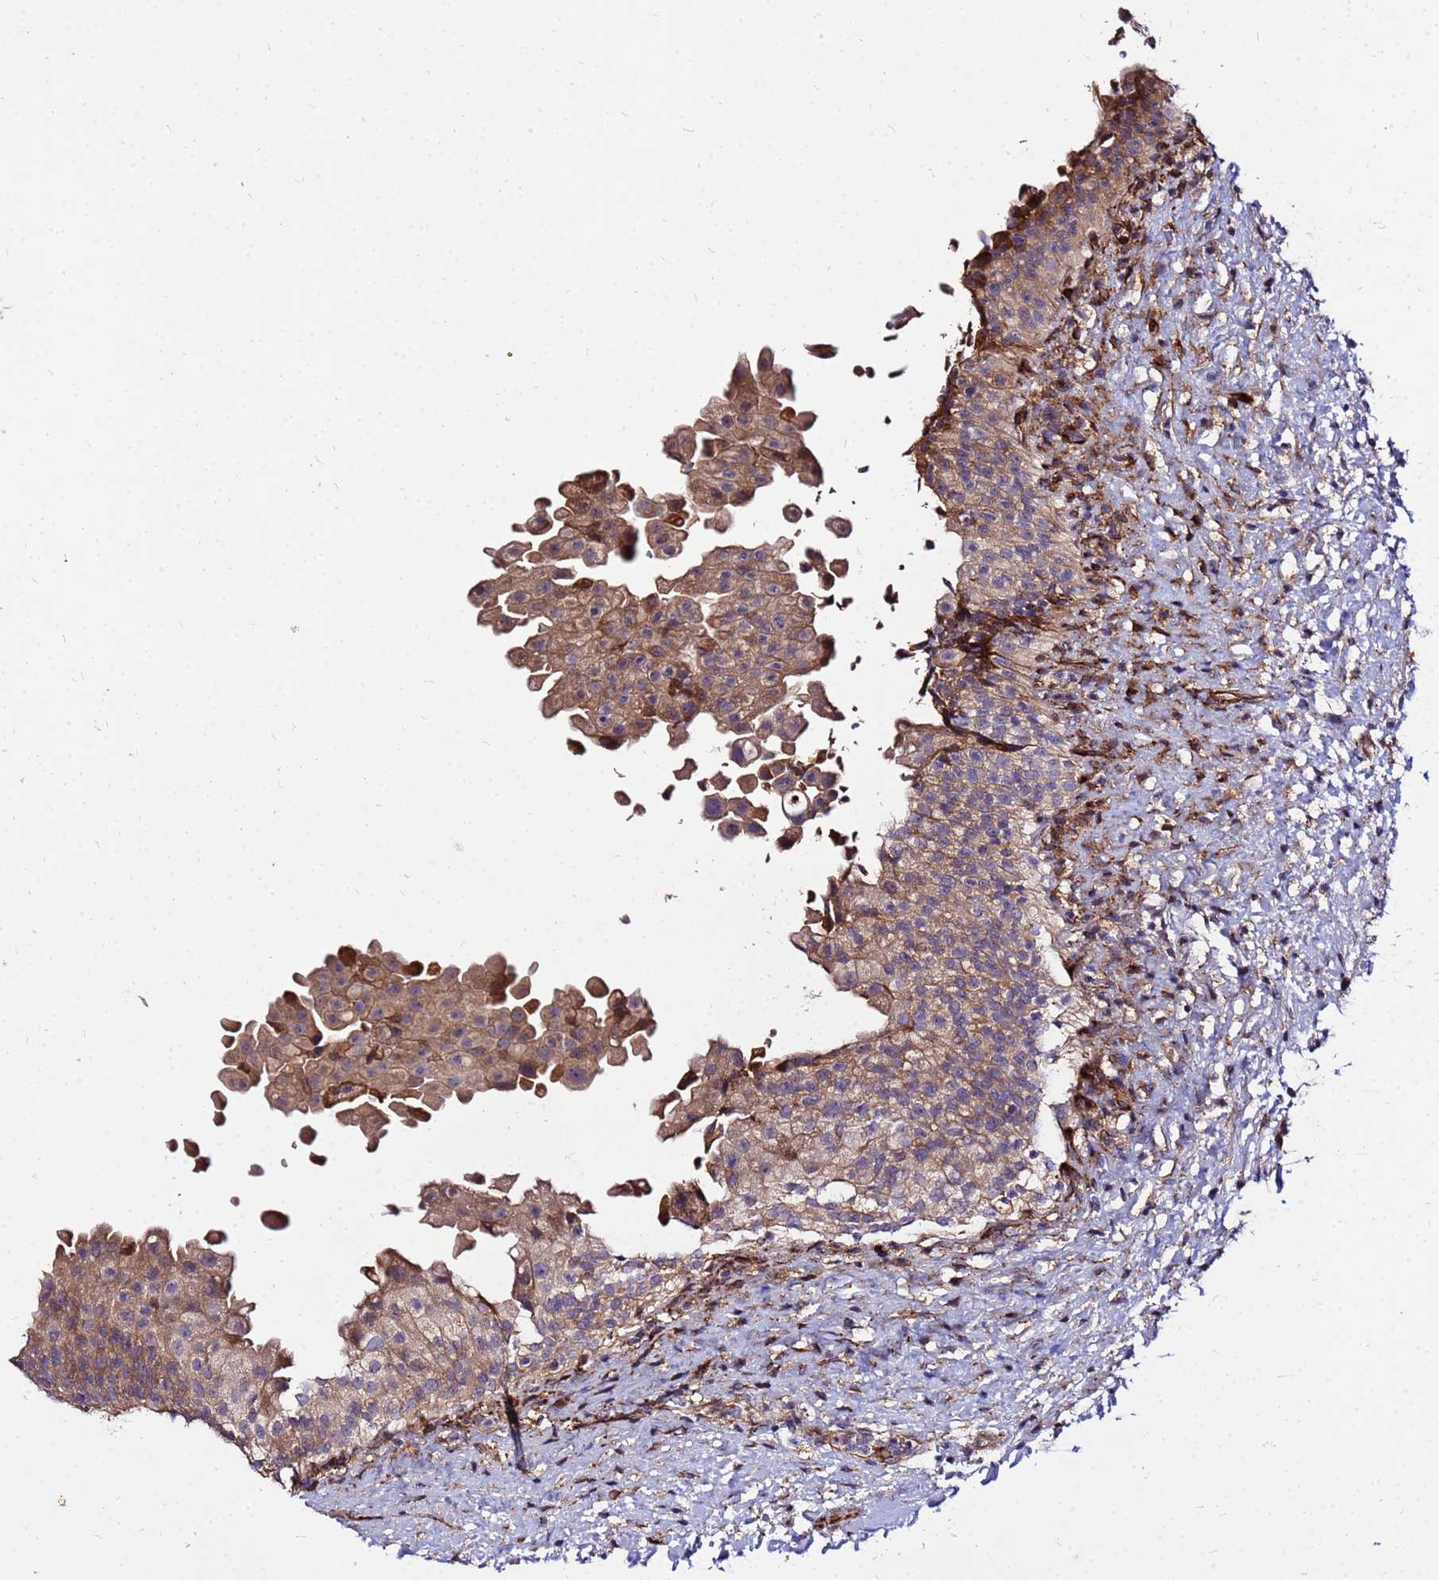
{"staining": {"intensity": "moderate", "quantity": ">75%", "location": "cytoplasmic/membranous"}, "tissue": "urinary bladder", "cell_type": "Urothelial cells", "image_type": "normal", "snomed": [{"axis": "morphology", "description": "Normal tissue, NOS"}, {"axis": "topography", "description": "Urinary bladder"}], "caption": "Urothelial cells reveal moderate cytoplasmic/membranous expression in about >75% of cells in benign urinary bladder.", "gene": "WWC2", "patient": {"sex": "female", "age": 27}}